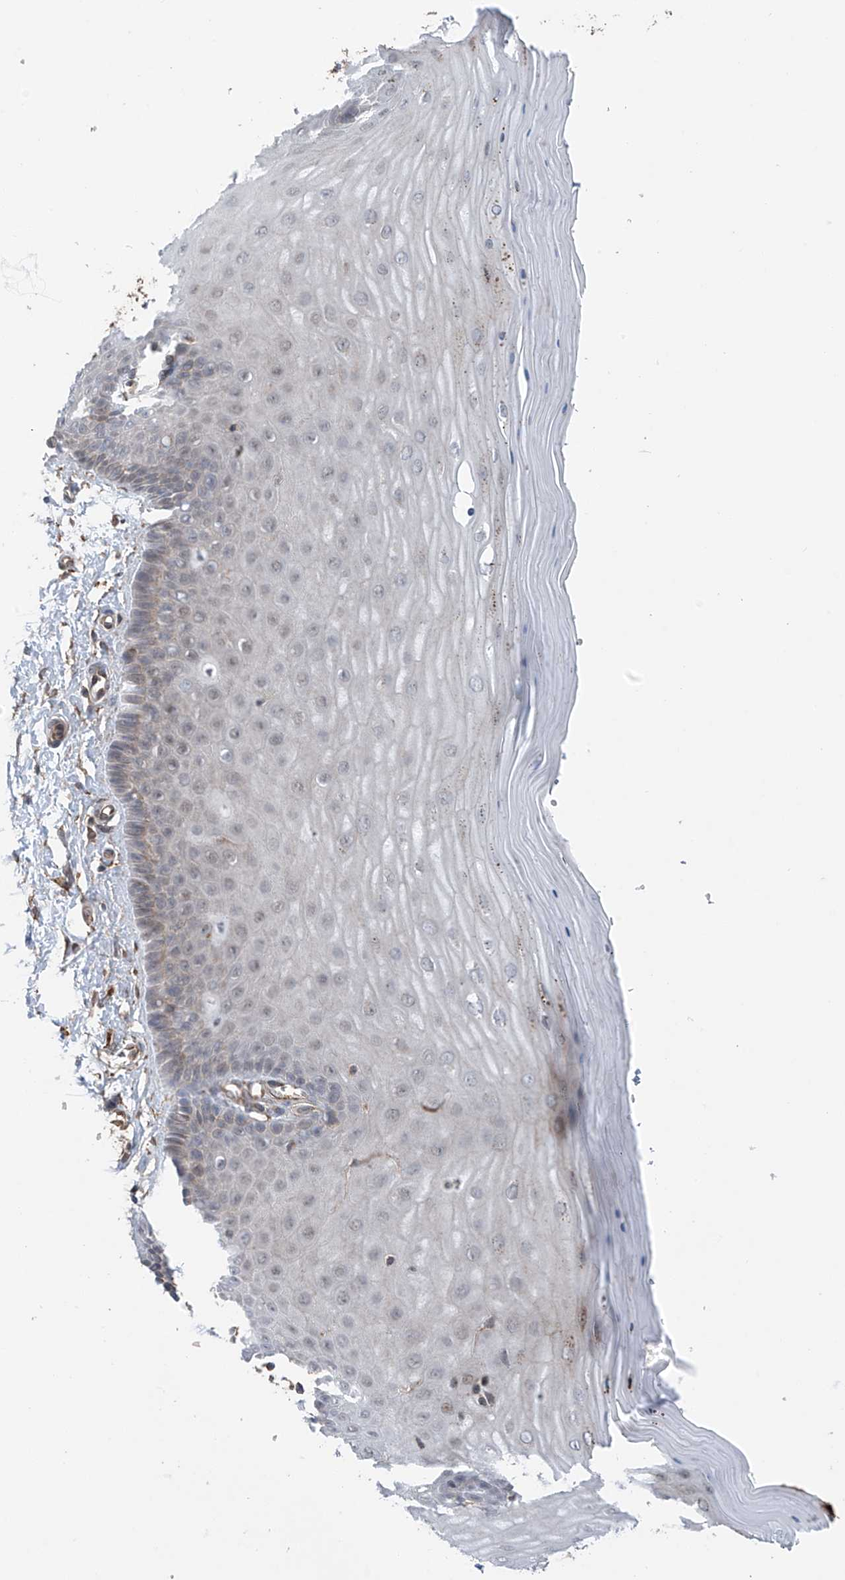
{"staining": {"intensity": "weak", "quantity": ">75%", "location": "cytoplasmic/membranous"}, "tissue": "cervix", "cell_type": "Glandular cells", "image_type": "normal", "snomed": [{"axis": "morphology", "description": "Normal tissue, NOS"}, {"axis": "topography", "description": "Cervix"}], "caption": "Immunohistochemical staining of unremarkable cervix reveals weak cytoplasmic/membranous protein expression in approximately >75% of glandular cells.", "gene": "ZNF189", "patient": {"sex": "female", "age": 55}}